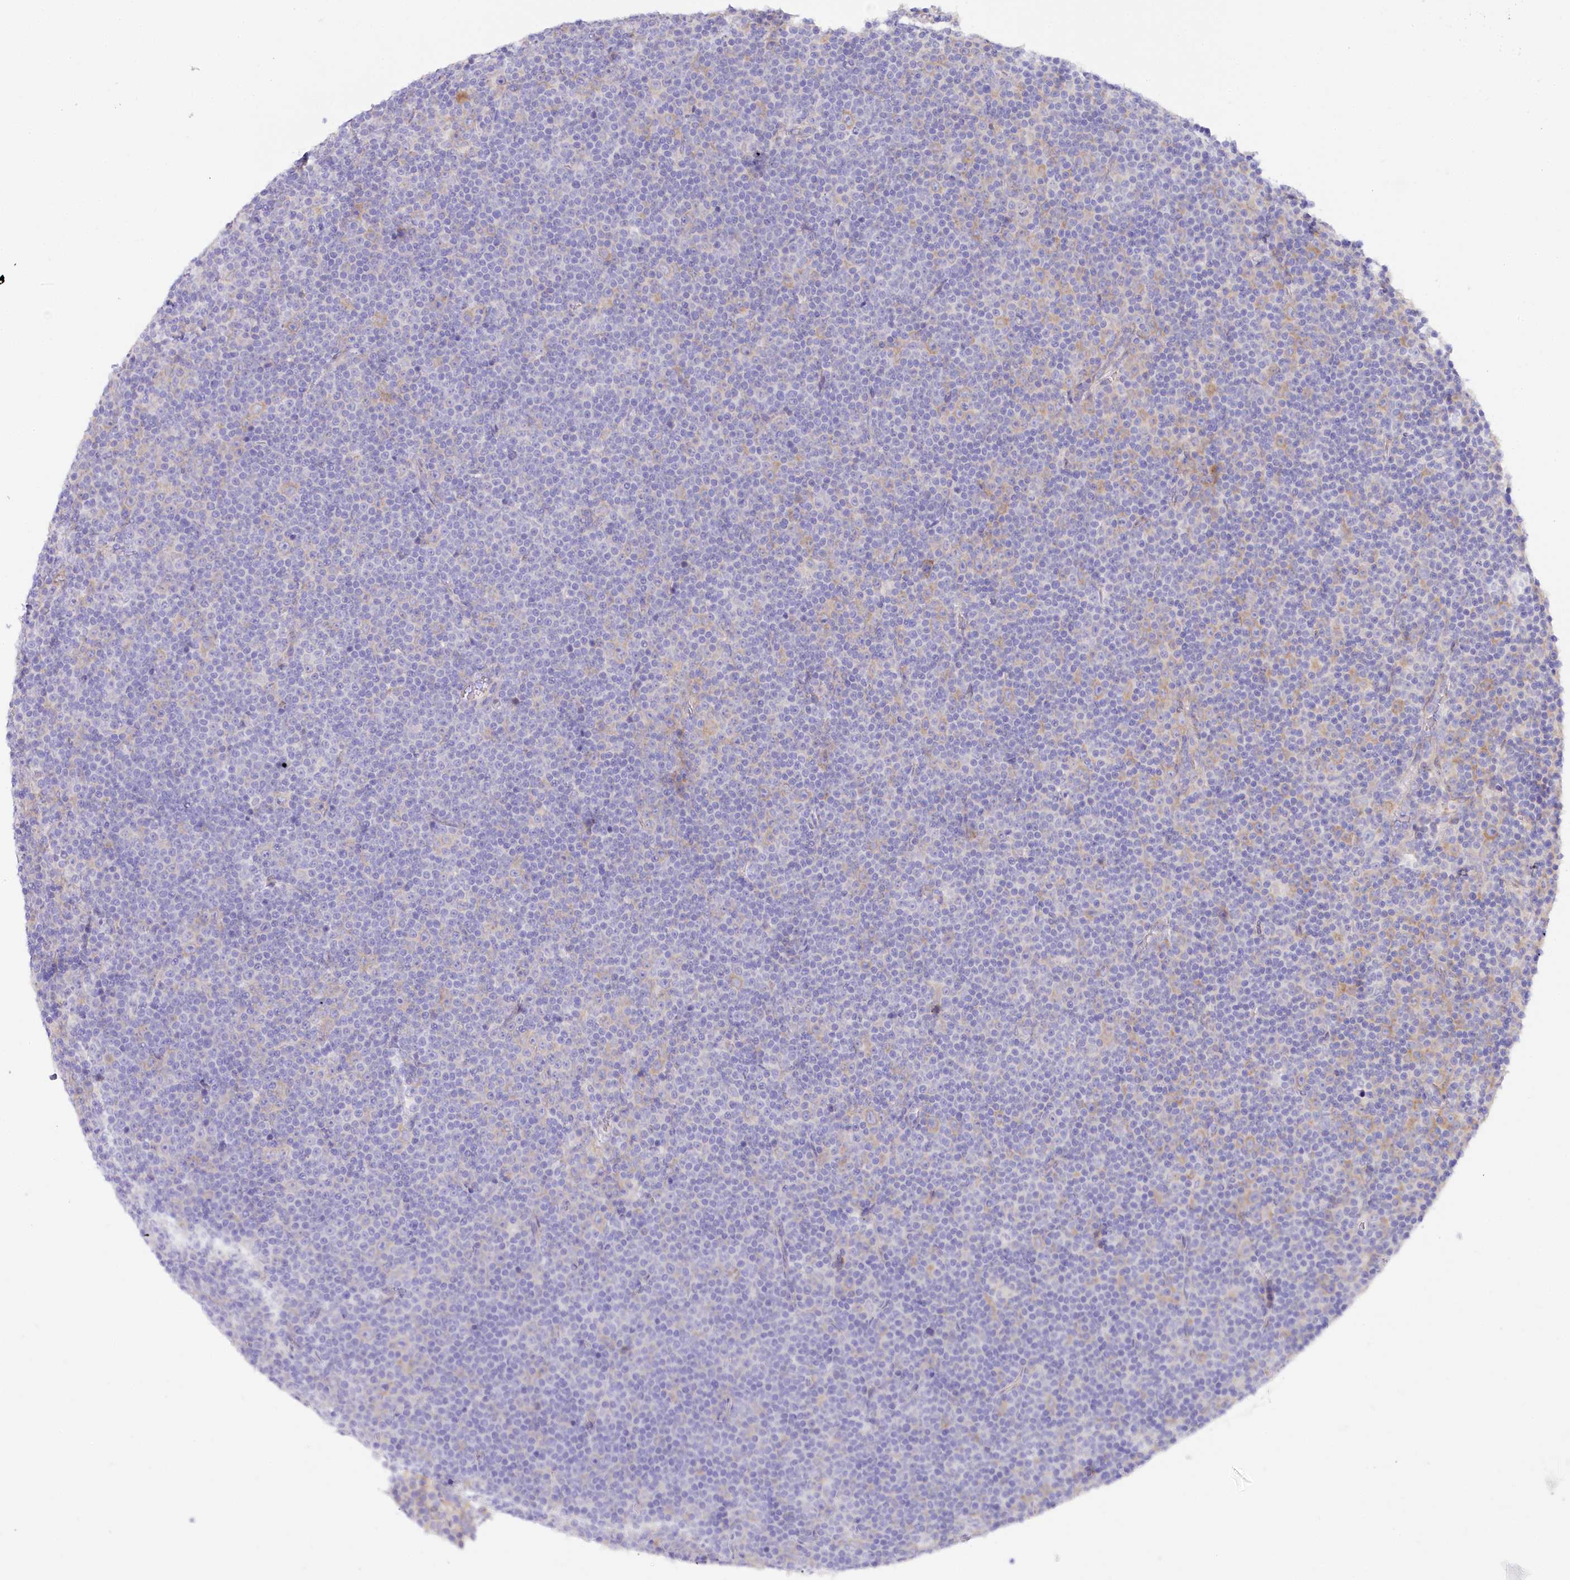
{"staining": {"intensity": "moderate", "quantity": "<25%", "location": "cytoplasmic/membranous"}, "tissue": "lymphoma", "cell_type": "Tumor cells", "image_type": "cancer", "snomed": [{"axis": "morphology", "description": "Malignant lymphoma, non-Hodgkin's type, Low grade"}, {"axis": "topography", "description": "Lymph node"}], "caption": "Protein staining of lymphoma tissue shows moderate cytoplasmic/membranous positivity in approximately <25% of tumor cells.", "gene": "CSN3", "patient": {"sex": "female", "age": 67}}